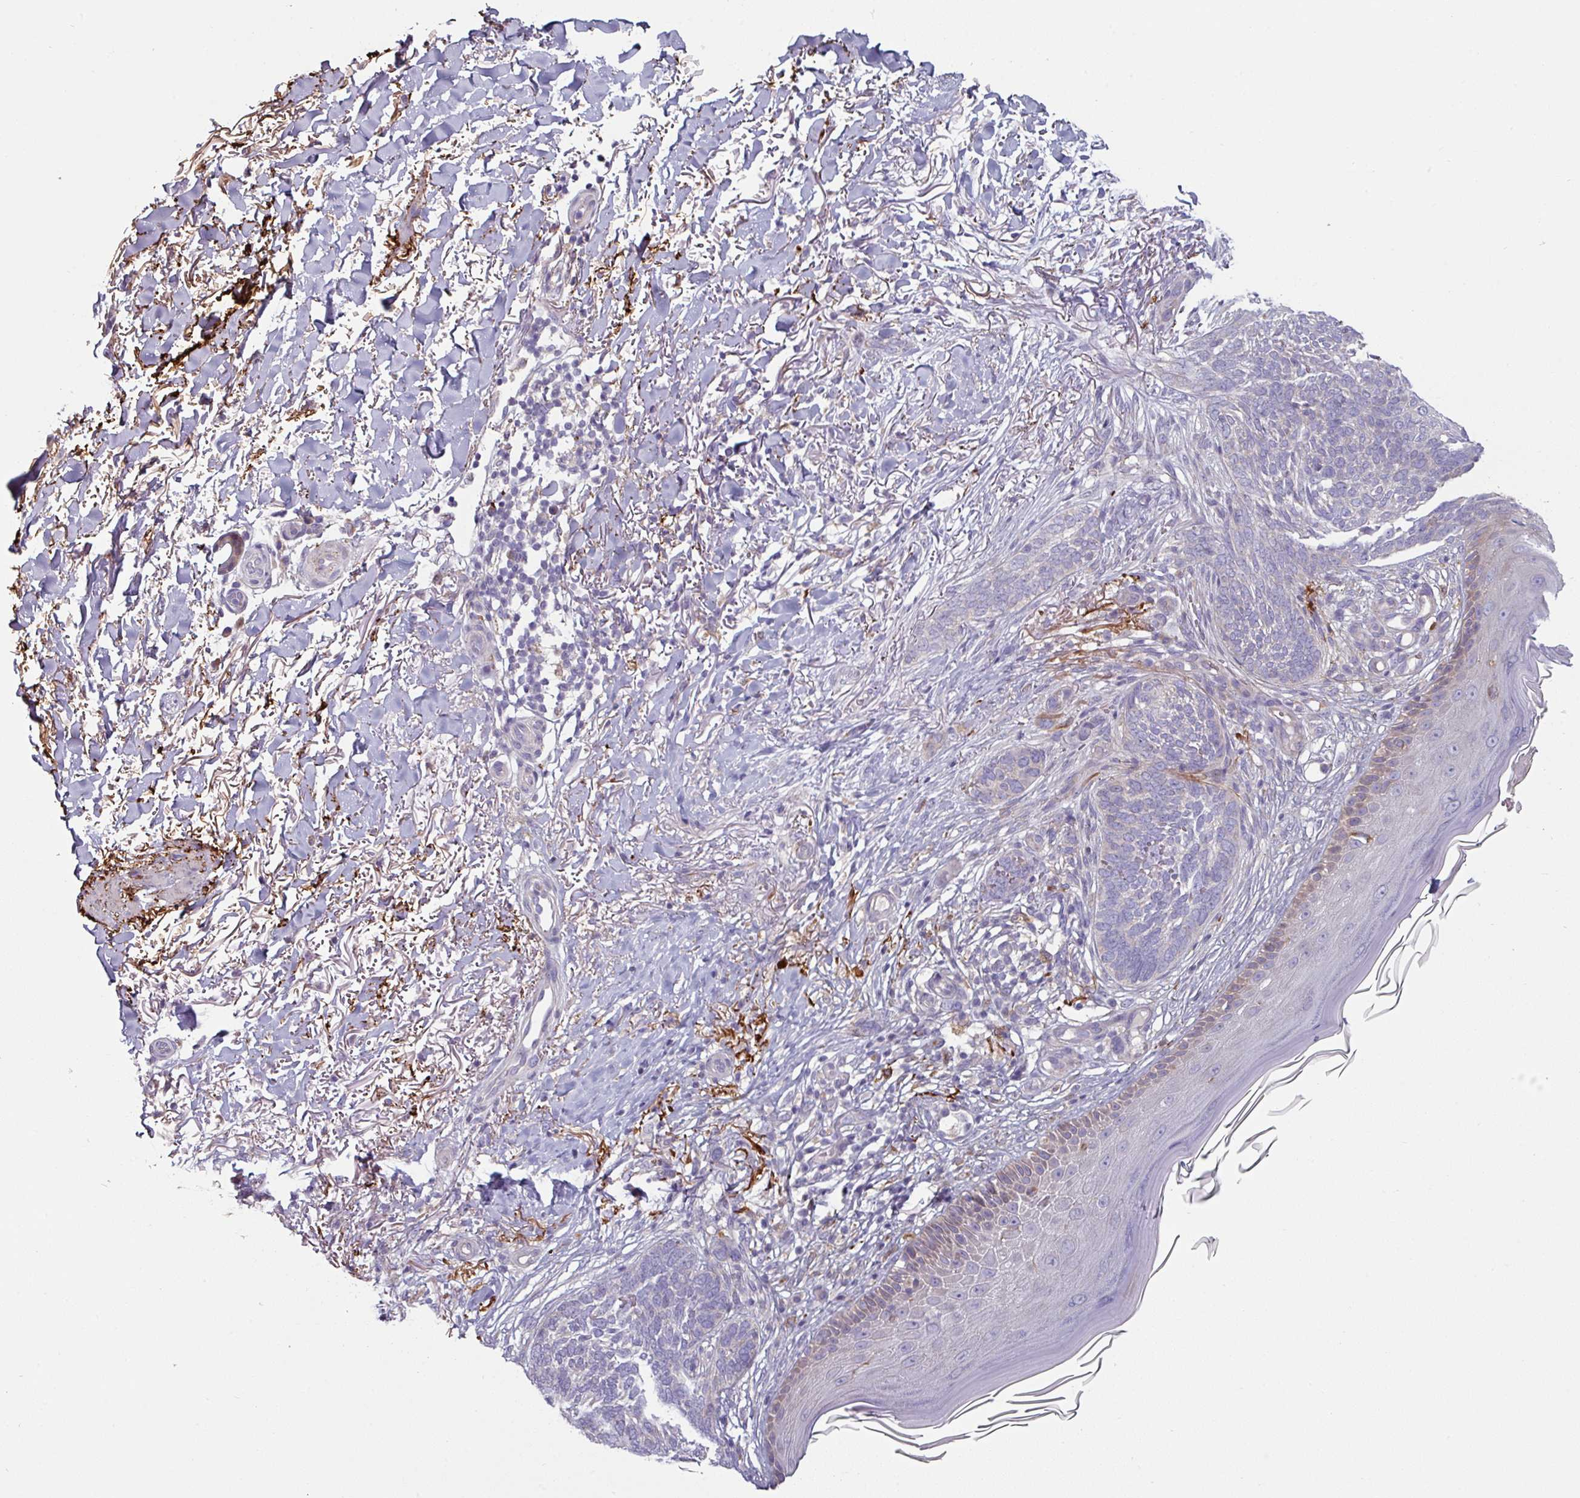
{"staining": {"intensity": "negative", "quantity": "none", "location": "none"}, "tissue": "skin cancer", "cell_type": "Tumor cells", "image_type": "cancer", "snomed": [{"axis": "morphology", "description": "Normal tissue, NOS"}, {"axis": "morphology", "description": "Basal cell carcinoma"}, {"axis": "topography", "description": "Skin"}], "caption": "IHC of human basal cell carcinoma (skin) exhibits no staining in tumor cells. (DAB IHC, high magnification).", "gene": "MTMR14", "patient": {"sex": "female", "age": 67}}